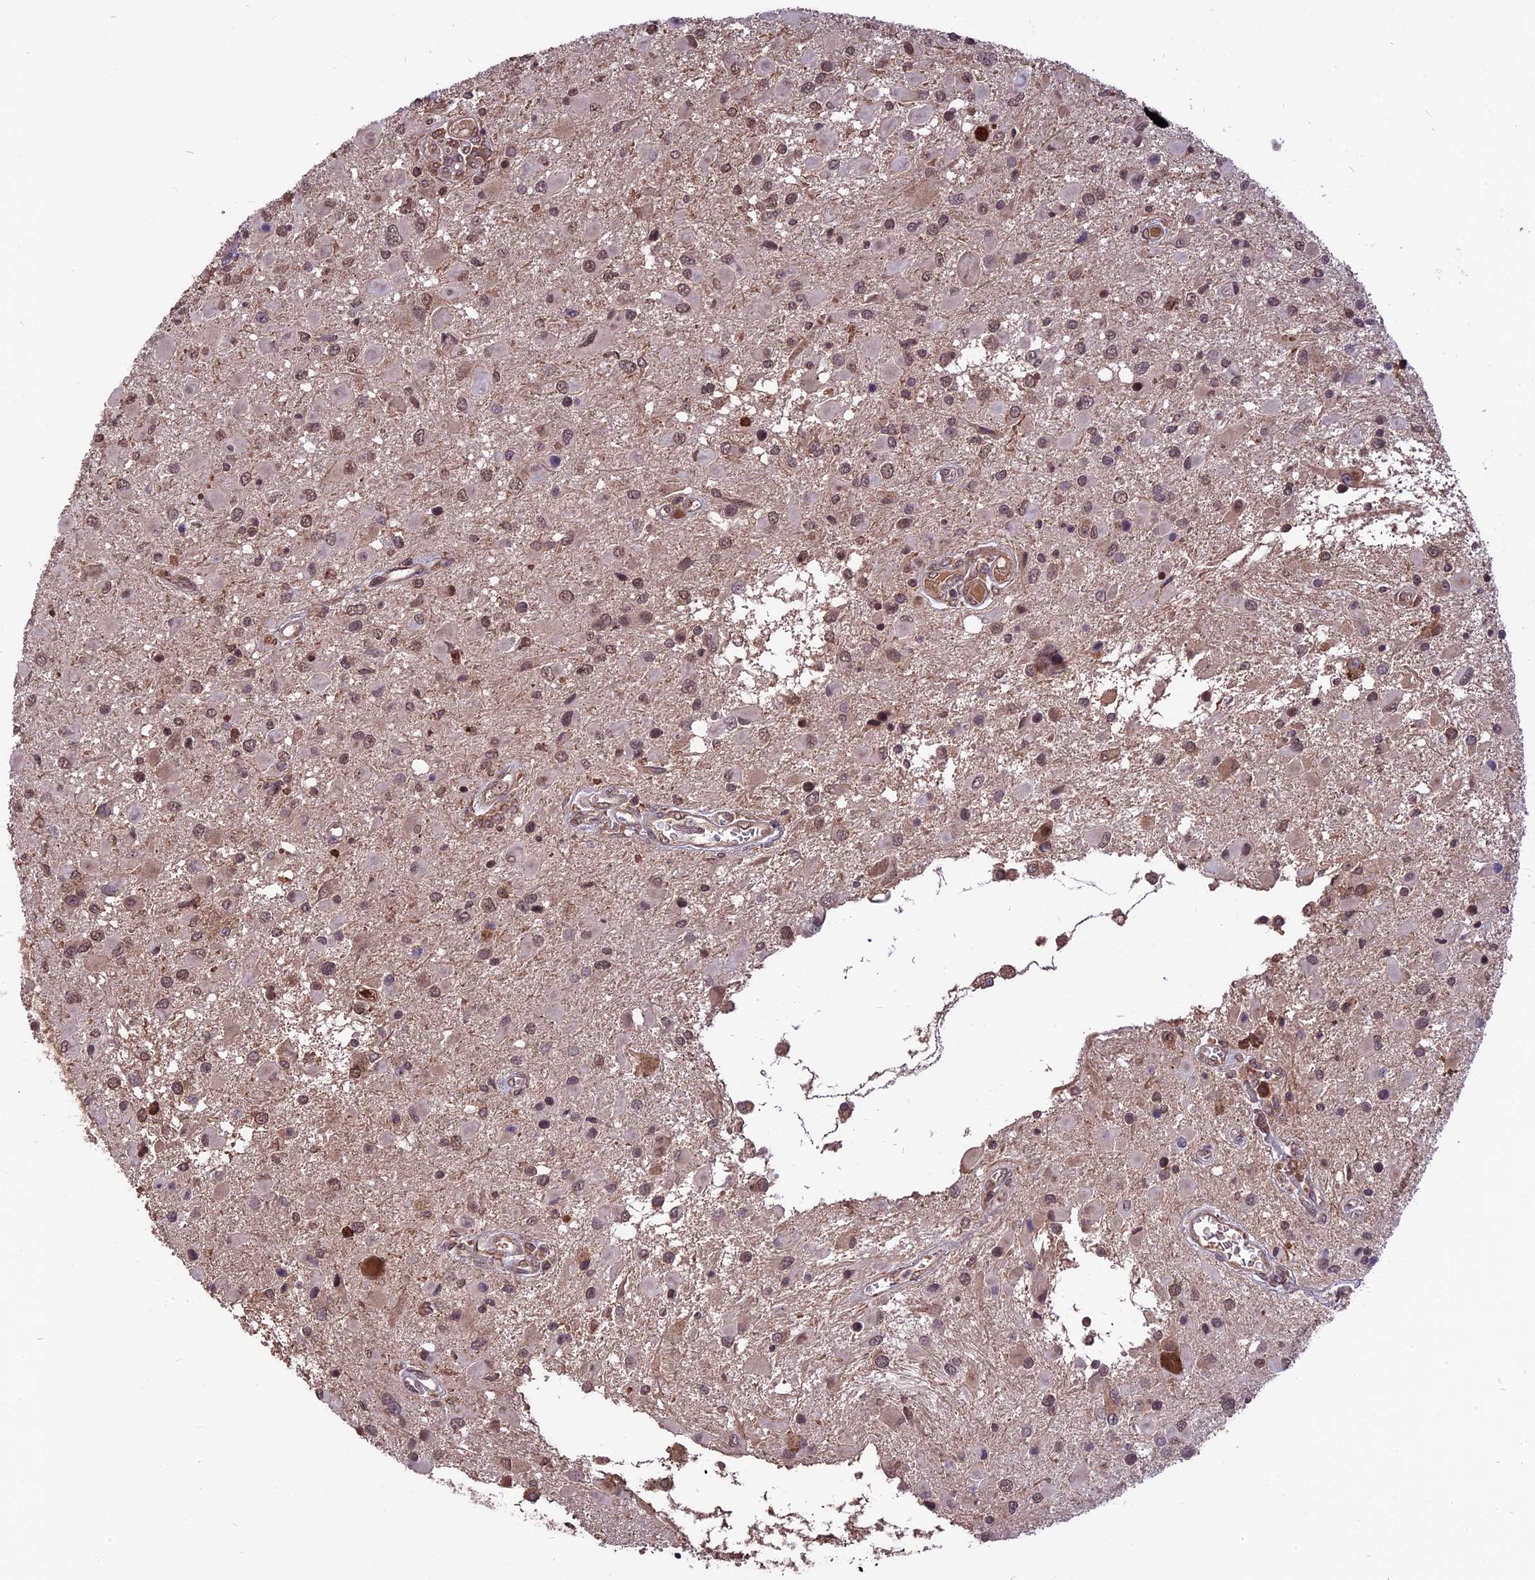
{"staining": {"intensity": "weak", "quantity": ">75%", "location": "nuclear"}, "tissue": "glioma", "cell_type": "Tumor cells", "image_type": "cancer", "snomed": [{"axis": "morphology", "description": "Glioma, malignant, High grade"}, {"axis": "topography", "description": "Brain"}], "caption": "The immunohistochemical stain shows weak nuclear positivity in tumor cells of glioma tissue.", "gene": "ZNF598", "patient": {"sex": "male", "age": 53}}